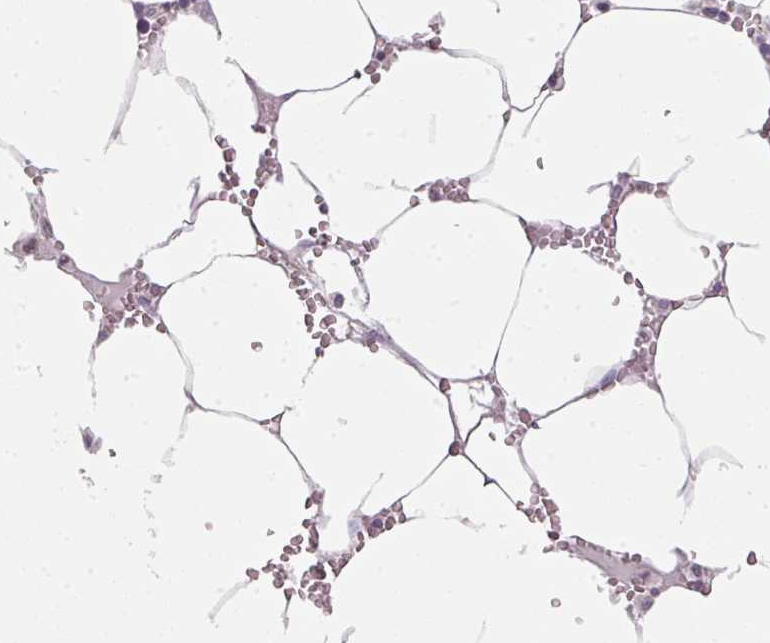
{"staining": {"intensity": "negative", "quantity": "none", "location": "none"}, "tissue": "bone marrow", "cell_type": "Hematopoietic cells", "image_type": "normal", "snomed": [{"axis": "morphology", "description": "Normal tissue, NOS"}, {"axis": "topography", "description": "Bone marrow"}], "caption": "Micrograph shows no protein positivity in hematopoietic cells of benign bone marrow. (DAB (3,3'-diaminobenzidine) IHC, high magnification).", "gene": "C19orf33", "patient": {"sex": "male", "age": 70}}